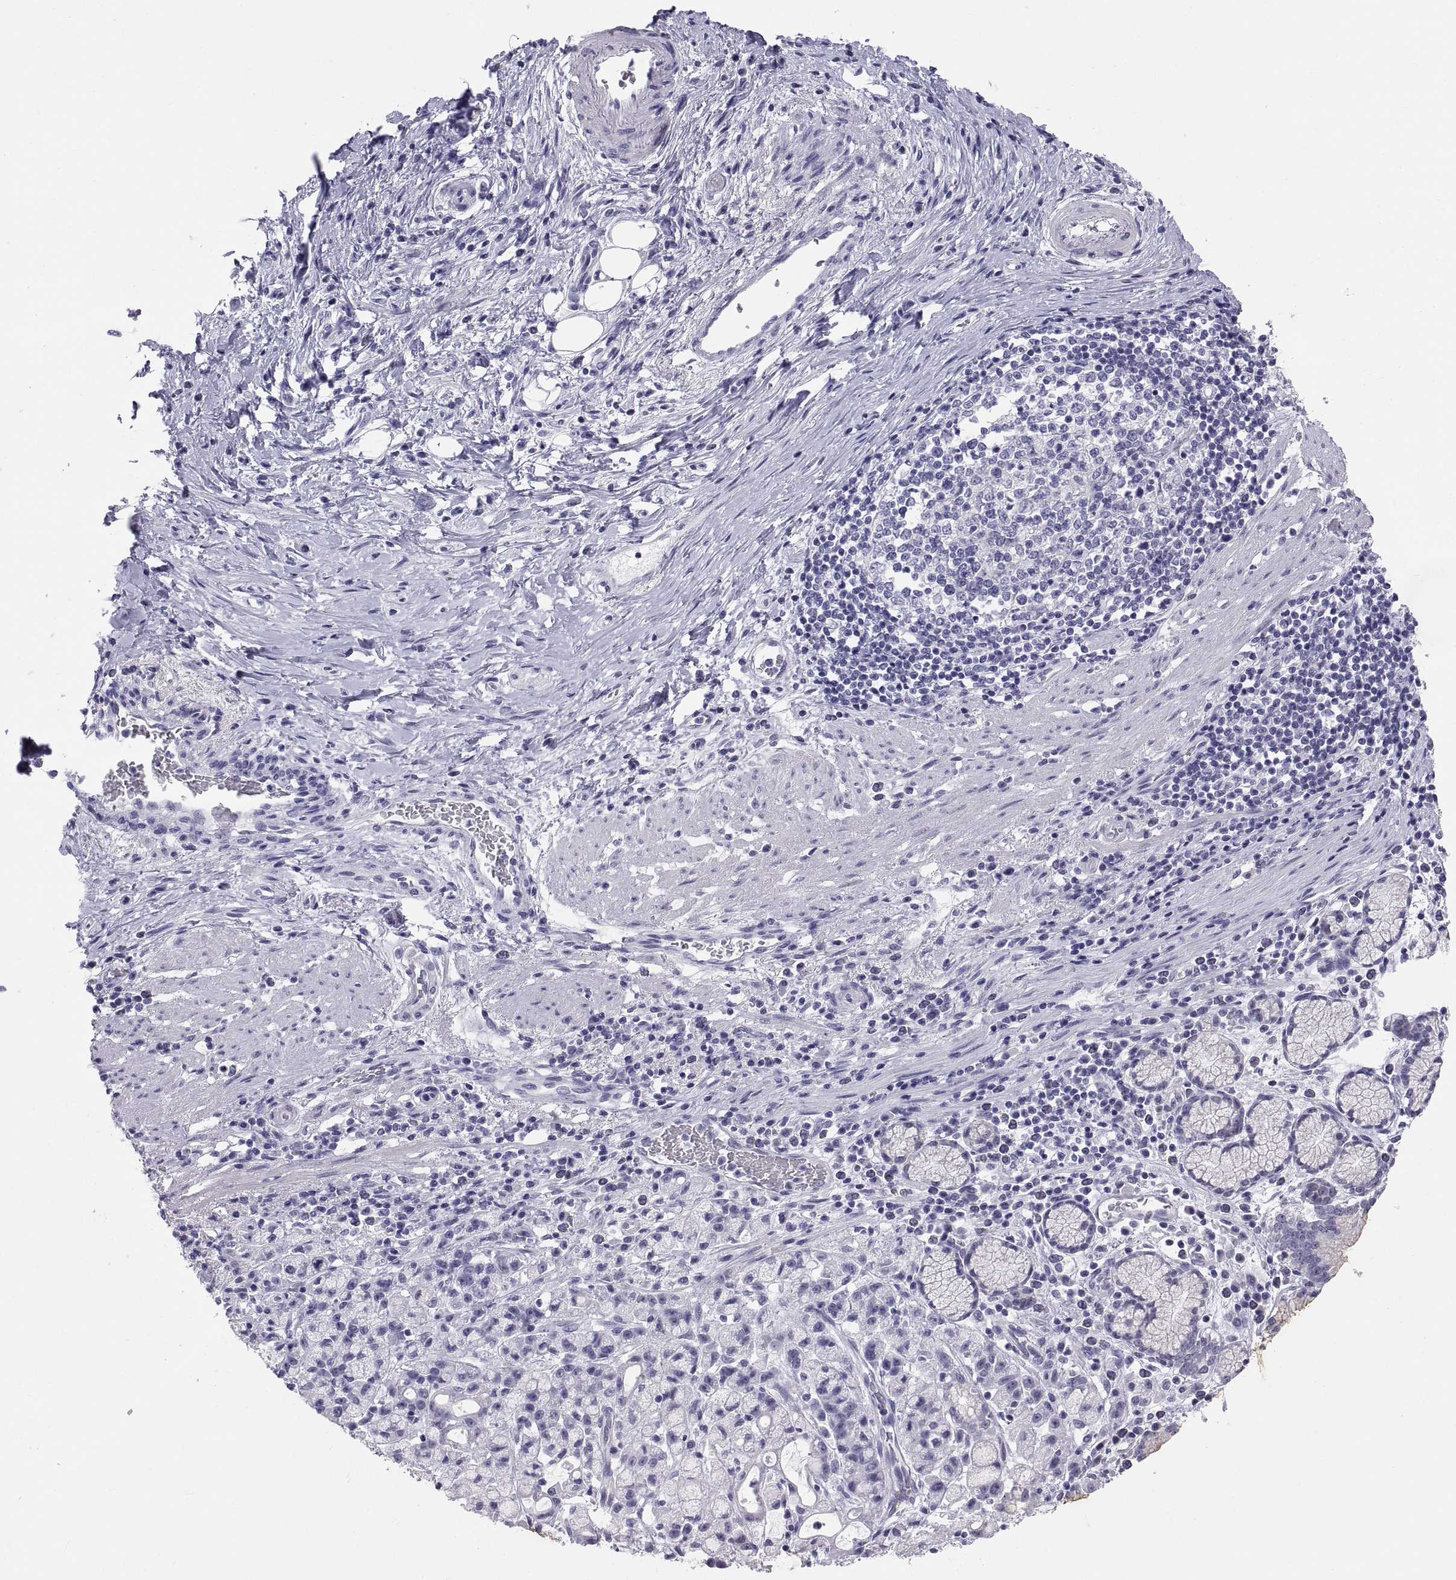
{"staining": {"intensity": "negative", "quantity": "none", "location": "none"}, "tissue": "stomach cancer", "cell_type": "Tumor cells", "image_type": "cancer", "snomed": [{"axis": "morphology", "description": "Adenocarcinoma, NOS"}, {"axis": "topography", "description": "Stomach"}], "caption": "High magnification brightfield microscopy of adenocarcinoma (stomach) stained with DAB (3,3'-diaminobenzidine) (brown) and counterstained with hematoxylin (blue): tumor cells show no significant positivity.", "gene": "FAM170A", "patient": {"sex": "male", "age": 58}}